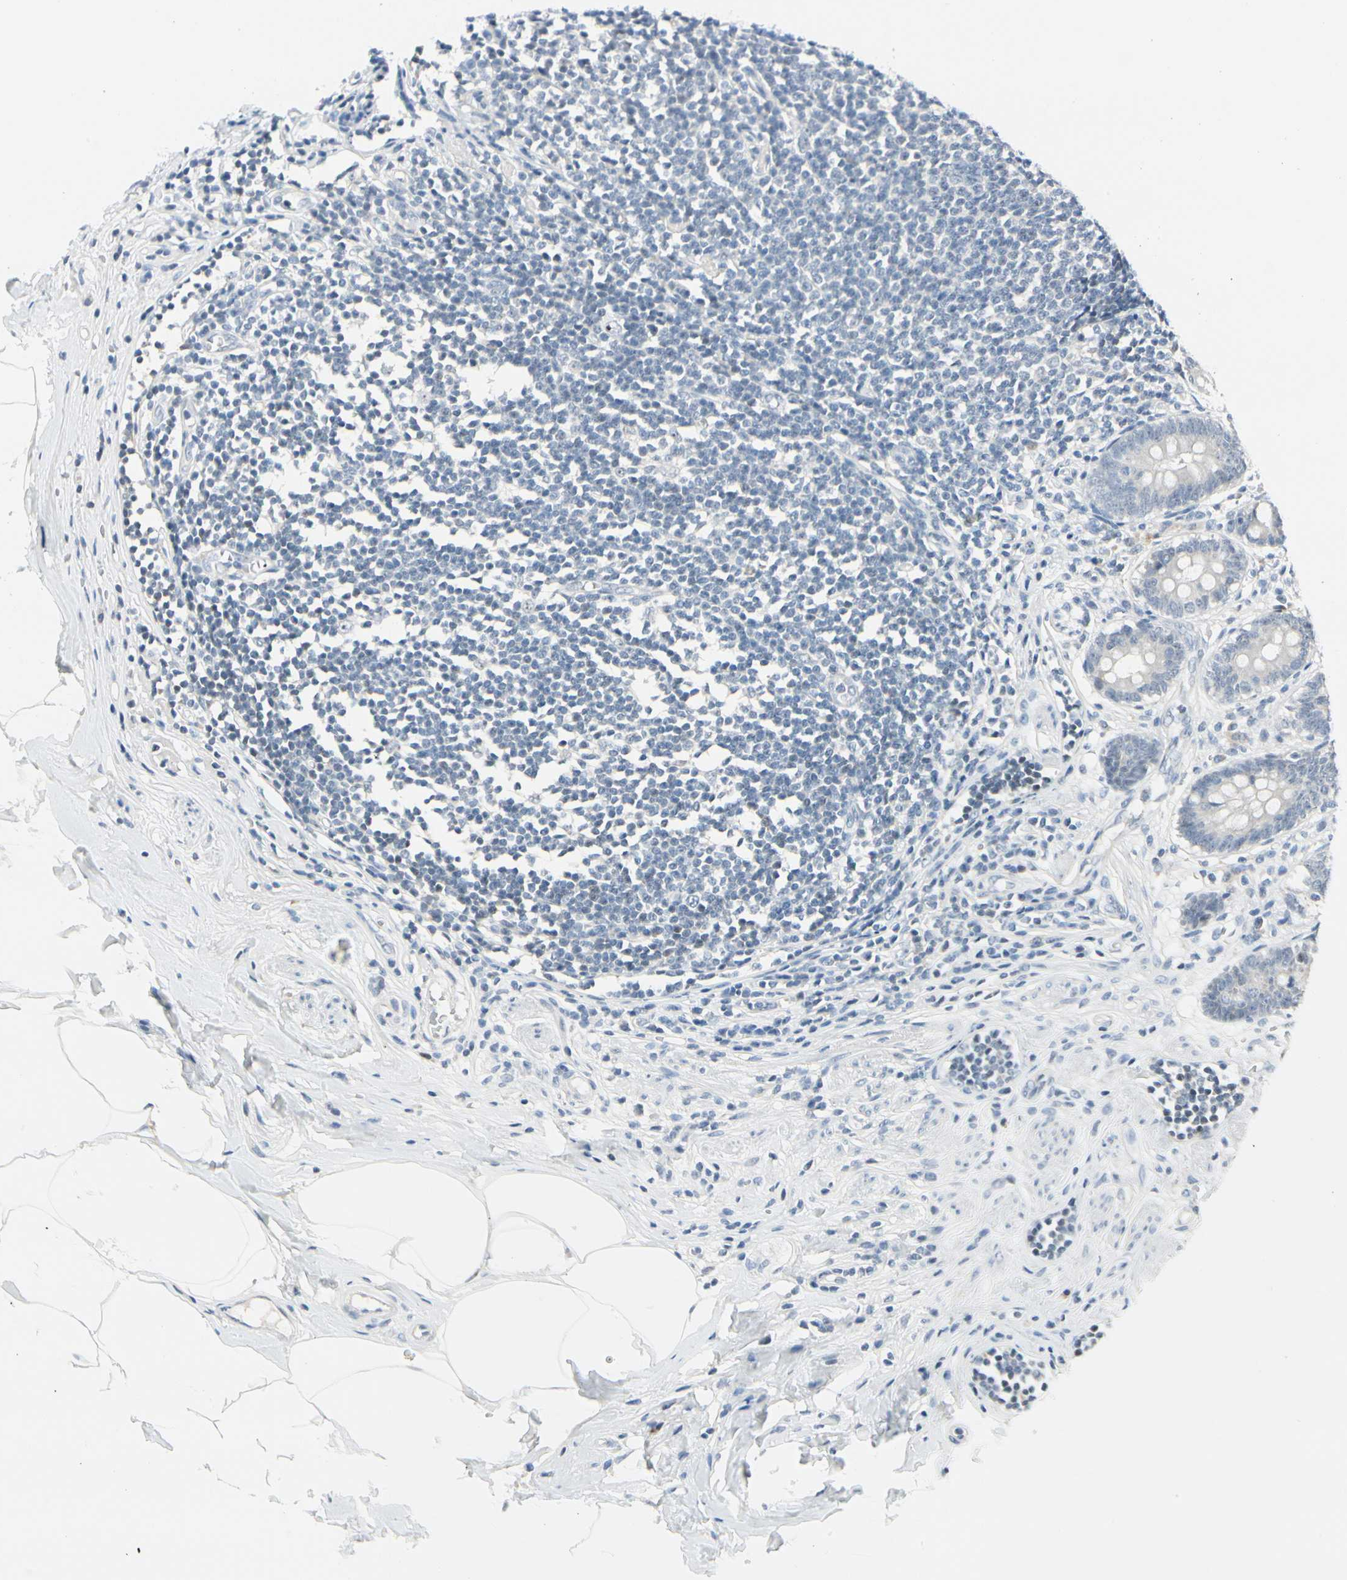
{"staining": {"intensity": "negative", "quantity": "none", "location": "none"}, "tissue": "appendix", "cell_type": "Glandular cells", "image_type": "normal", "snomed": [{"axis": "morphology", "description": "Normal tissue, NOS"}, {"axis": "topography", "description": "Appendix"}], "caption": "Photomicrograph shows no significant protein staining in glandular cells of benign appendix.", "gene": "ZSCAN1", "patient": {"sex": "female", "age": 50}}